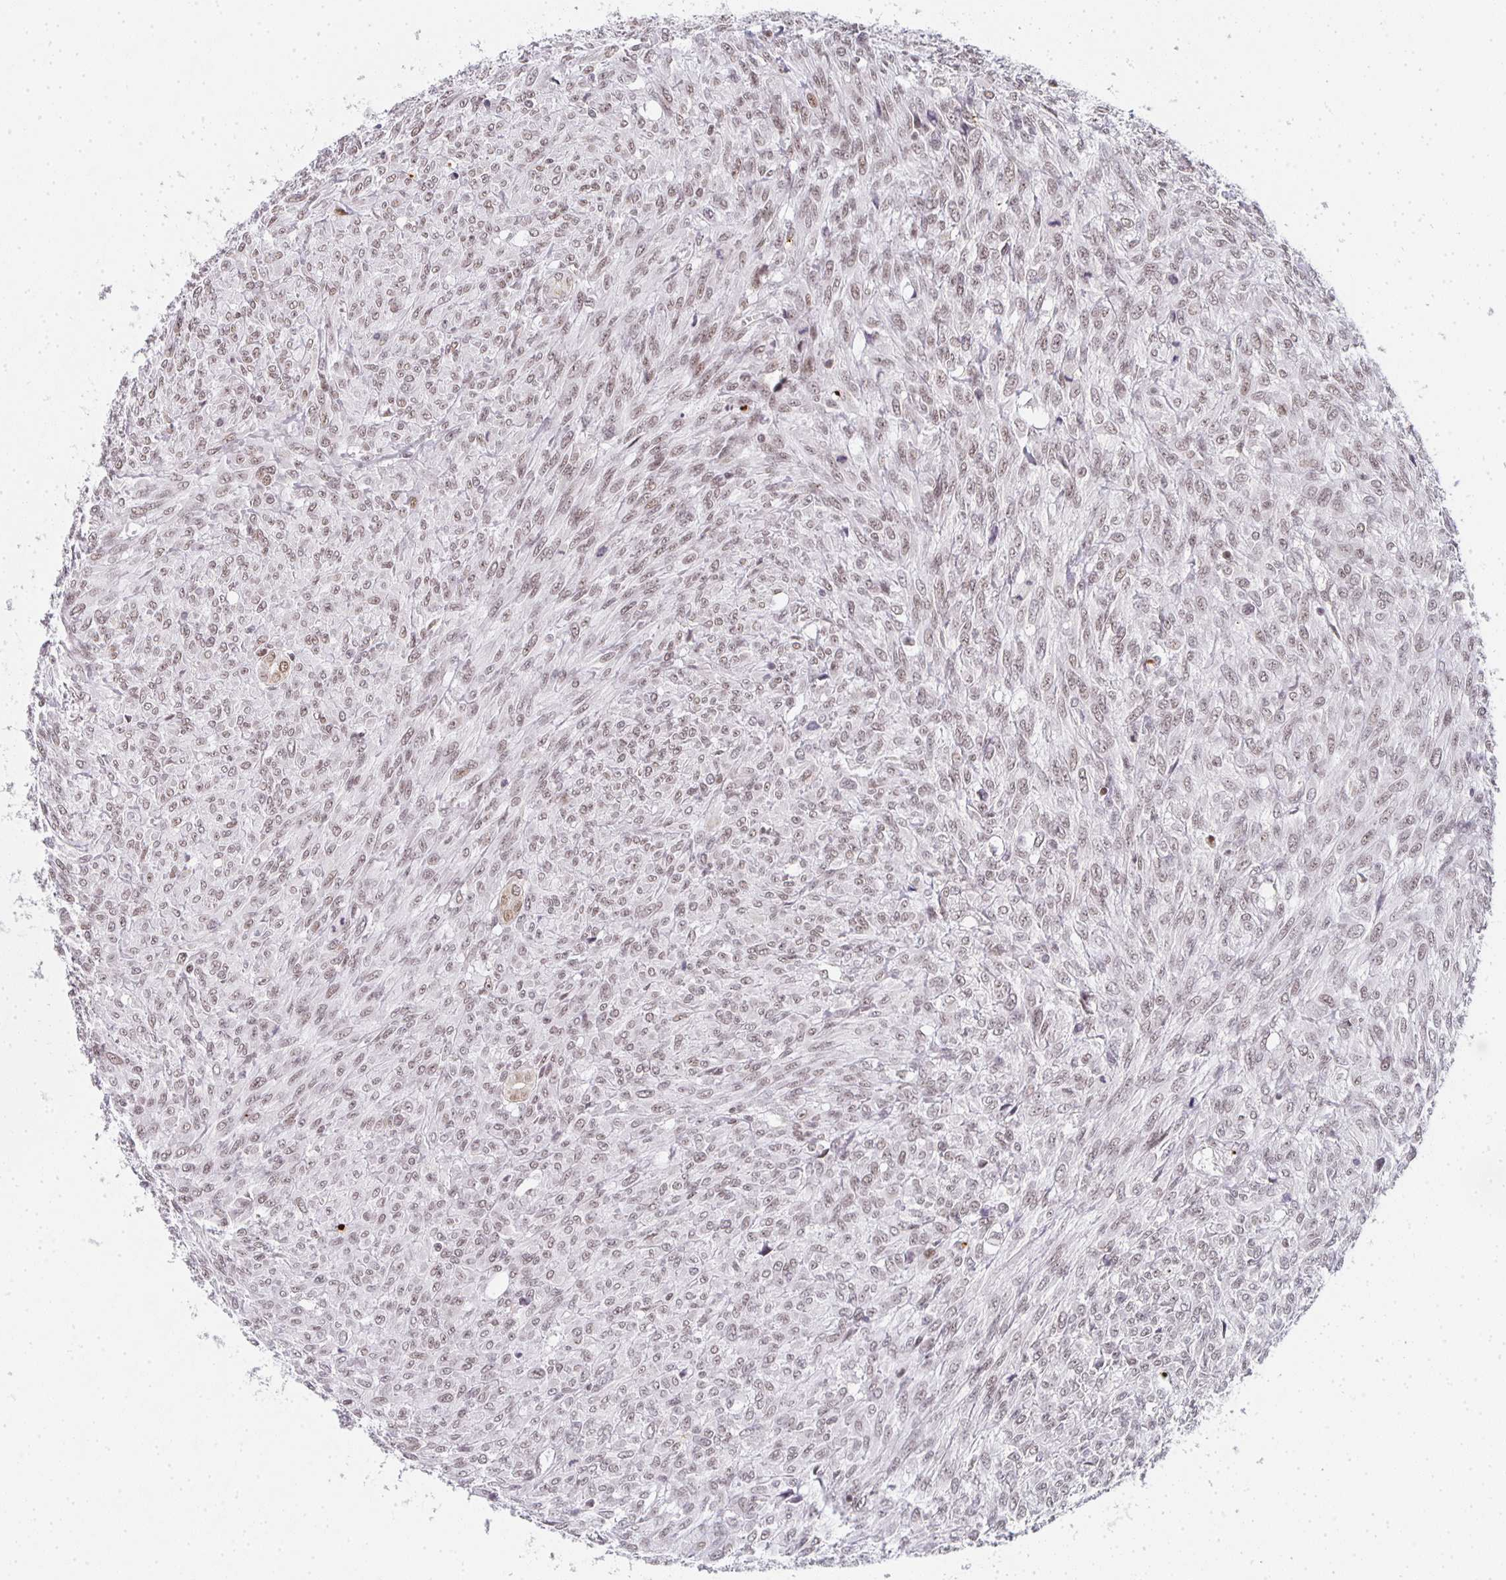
{"staining": {"intensity": "weak", "quantity": "25%-75%", "location": "nuclear"}, "tissue": "renal cancer", "cell_type": "Tumor cells", "image_type": "cancer", "snomed": [{"axis": "morphology", "description": "Adenocarcinoma, NOS"}, {"axis": "topography", "description": "Kidney"}], "caption": "High-power microscopy captured an IHC histopathology image of renal adenocarcinoma, revealing weak nuclear positivity in about 25%-75% of tumor cells.", "gene": "SMARCA2", "patient": {"sex": "male", "age": 58}}